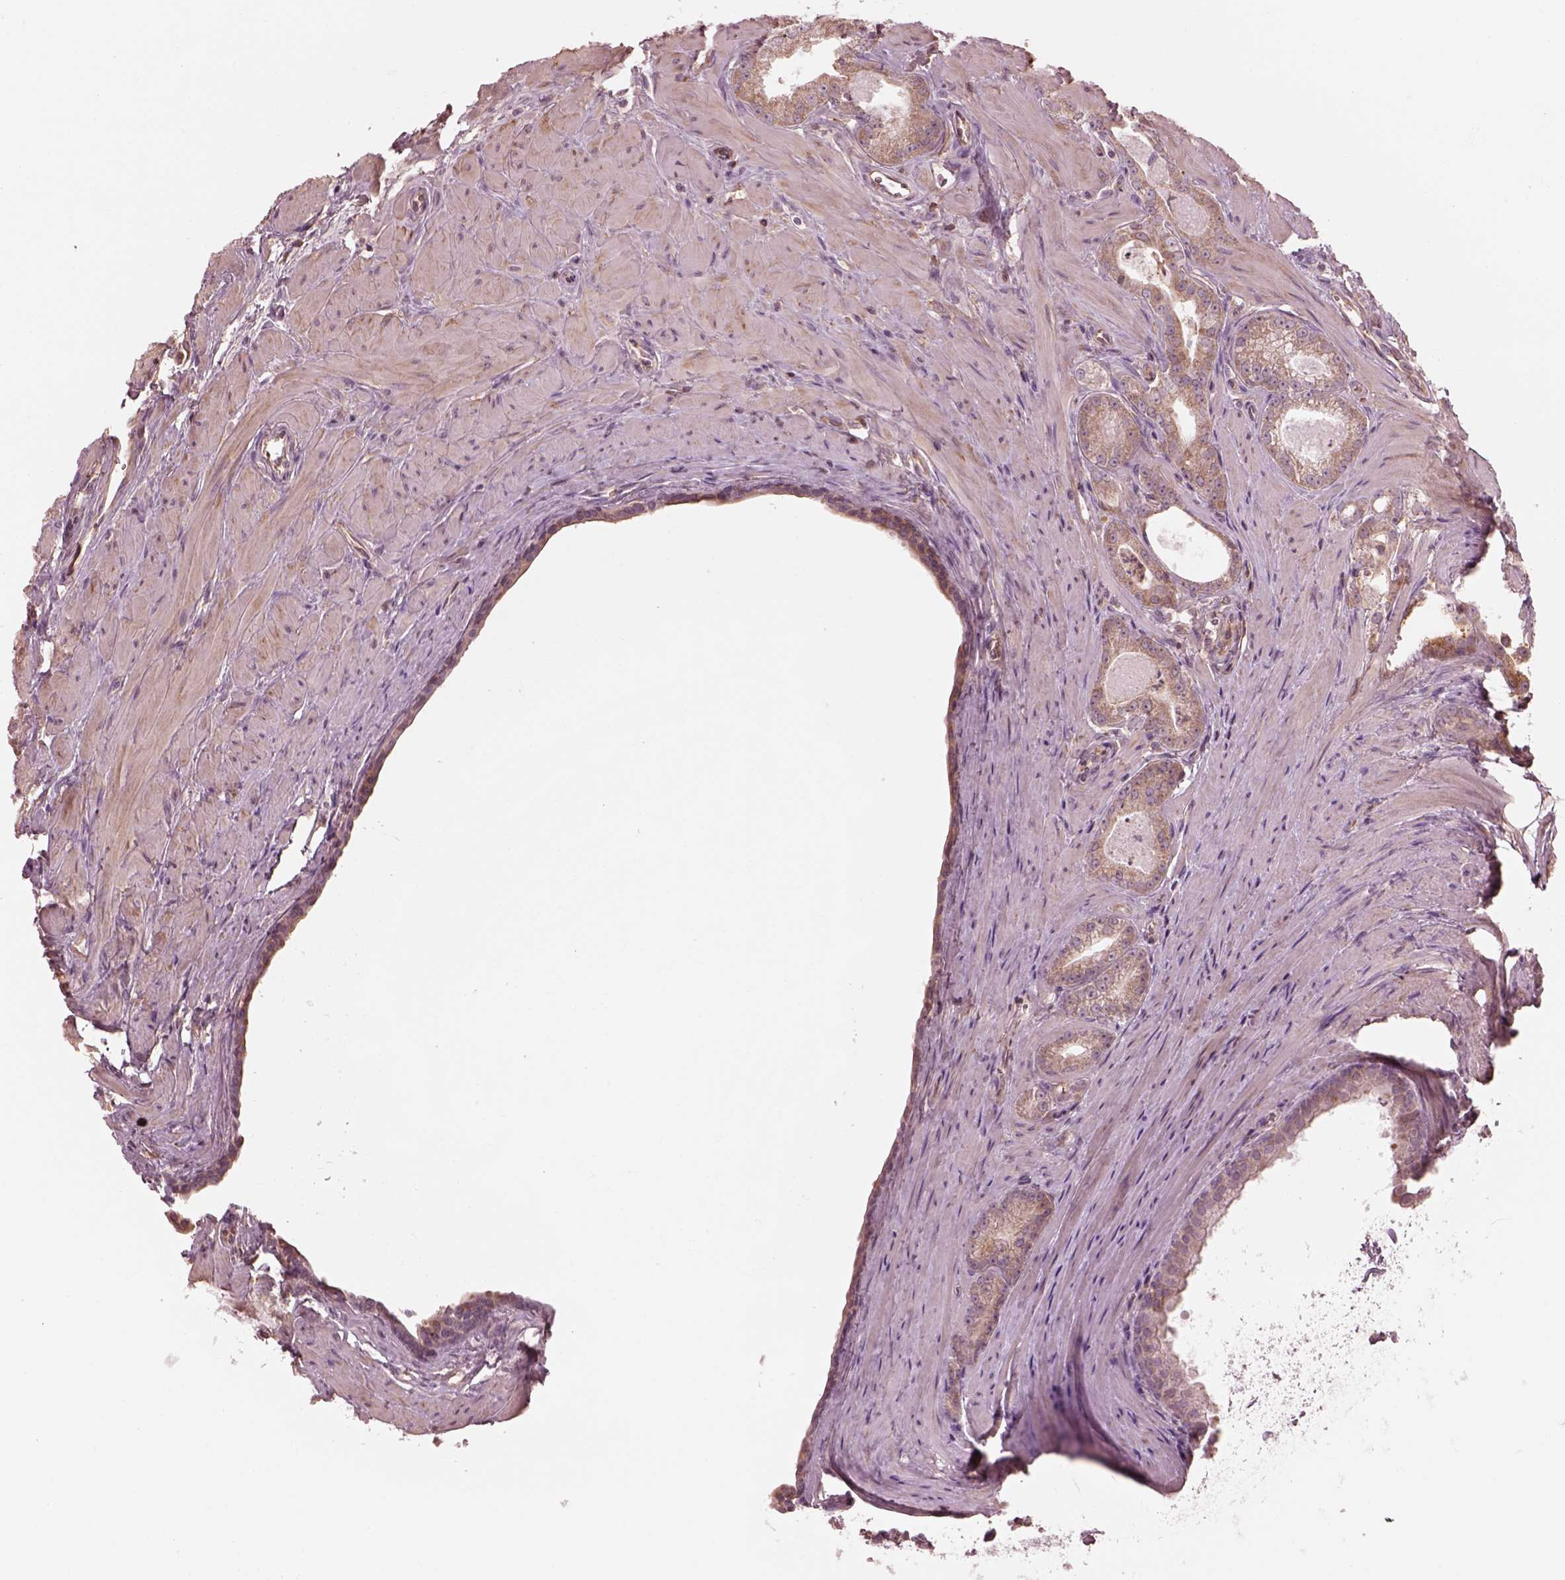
{"staining": {"intensity": "moderate", "quantity": "25%-75%", "location": "cytoplasmic/membranous"}, "tissue": "prostate cancer", "cell_type": "Tumor cells", "image_type": "cancer", "snomed": [{"axis": "morphology", "description": "Adenocarcinoma, NOS"}, {"axis": "topography", "description": "Prostate"}], "caption": "This image displays immunohistochemistry (IHC) staining of human adenocarcinoma (prostate), with medium moderate cytoplasmic/membranous expression in about 25%-75% of tumor cells.", "gene": "STK33", "patient": {"sex": "male", "age": 71}}